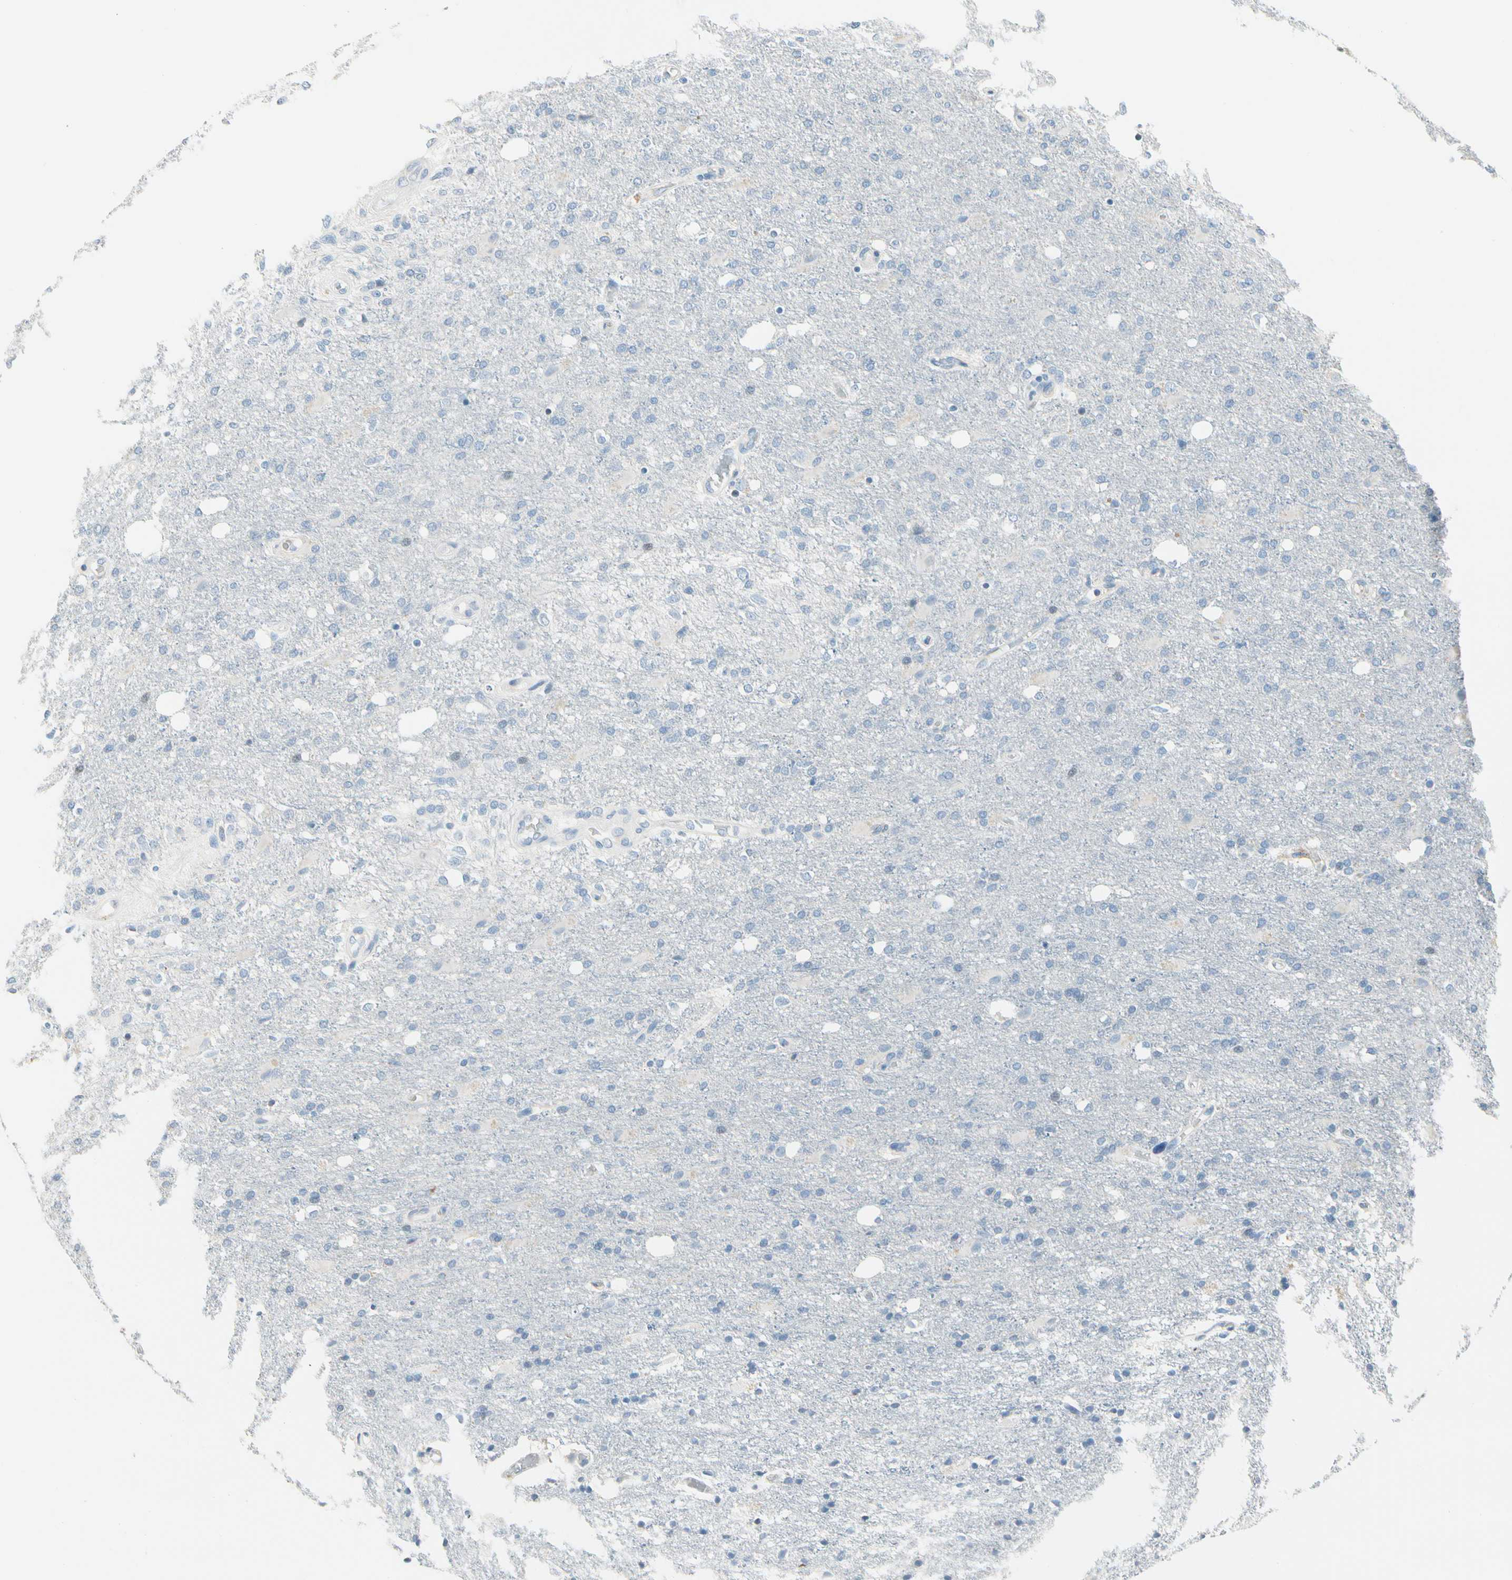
{"staining": {"intensity": "negative", "quantity": "none", "location": "none"}, "tissue": "glioma", "cell_type": "Tumor cells", "image_type": "cancer", "snomed": [{"axis": "morphology", "description": "Normal tissue, NOS"}, {"axis": "morphology", "description": "Glioma, malignant, High grade"}, {"axis": "topography", "description": "Cerebral cortex"}], "caption": "Tumor cells show no significant protein staining in malignant high-grade glioma.", "gene": "STK40", "patient": {"sex": "male", "age": 77}}